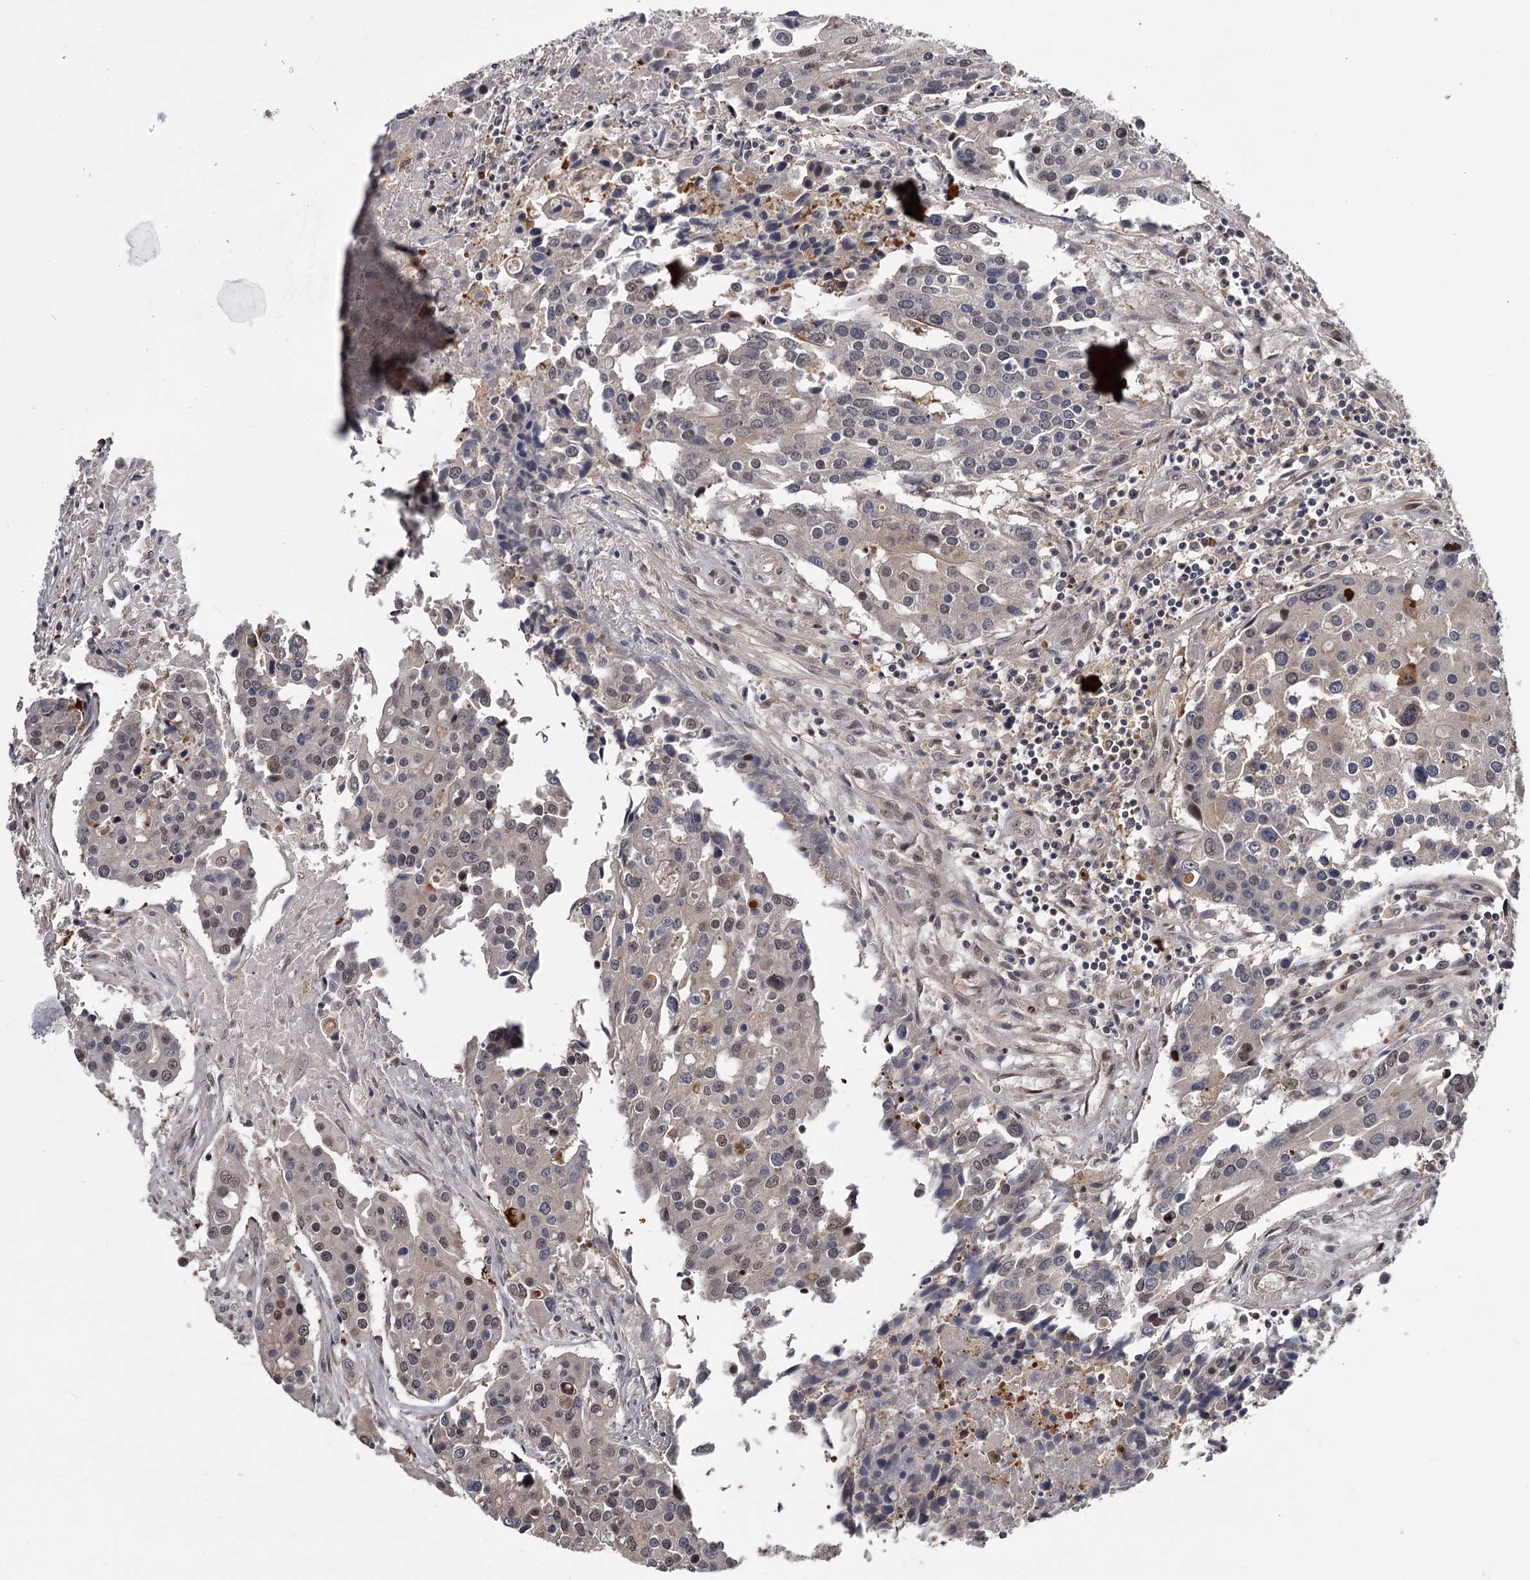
{"staining": {"intensity": "weak", "quantity": "25%-75%", "location": "cytoplasmic/membranous,nuclear"}, "tissue": "colorectal cancer", "cell_type": "Tumor cells", "image_type": "cancer", "snomed": [{"axis": "morphology", "description": "Adenocarcinoma, NOS"}, {"axis": "topography", "description": "Colon"}], "caption": "This image displays immunohistochemistry staining of human colorectal adenocarcinoma, with low weak cytoplasmic/membranous and nuclear expression in about 25%-75% of tumor cells.", "gene": "DAO", "patient": {"sex": "male", "age": 77}}